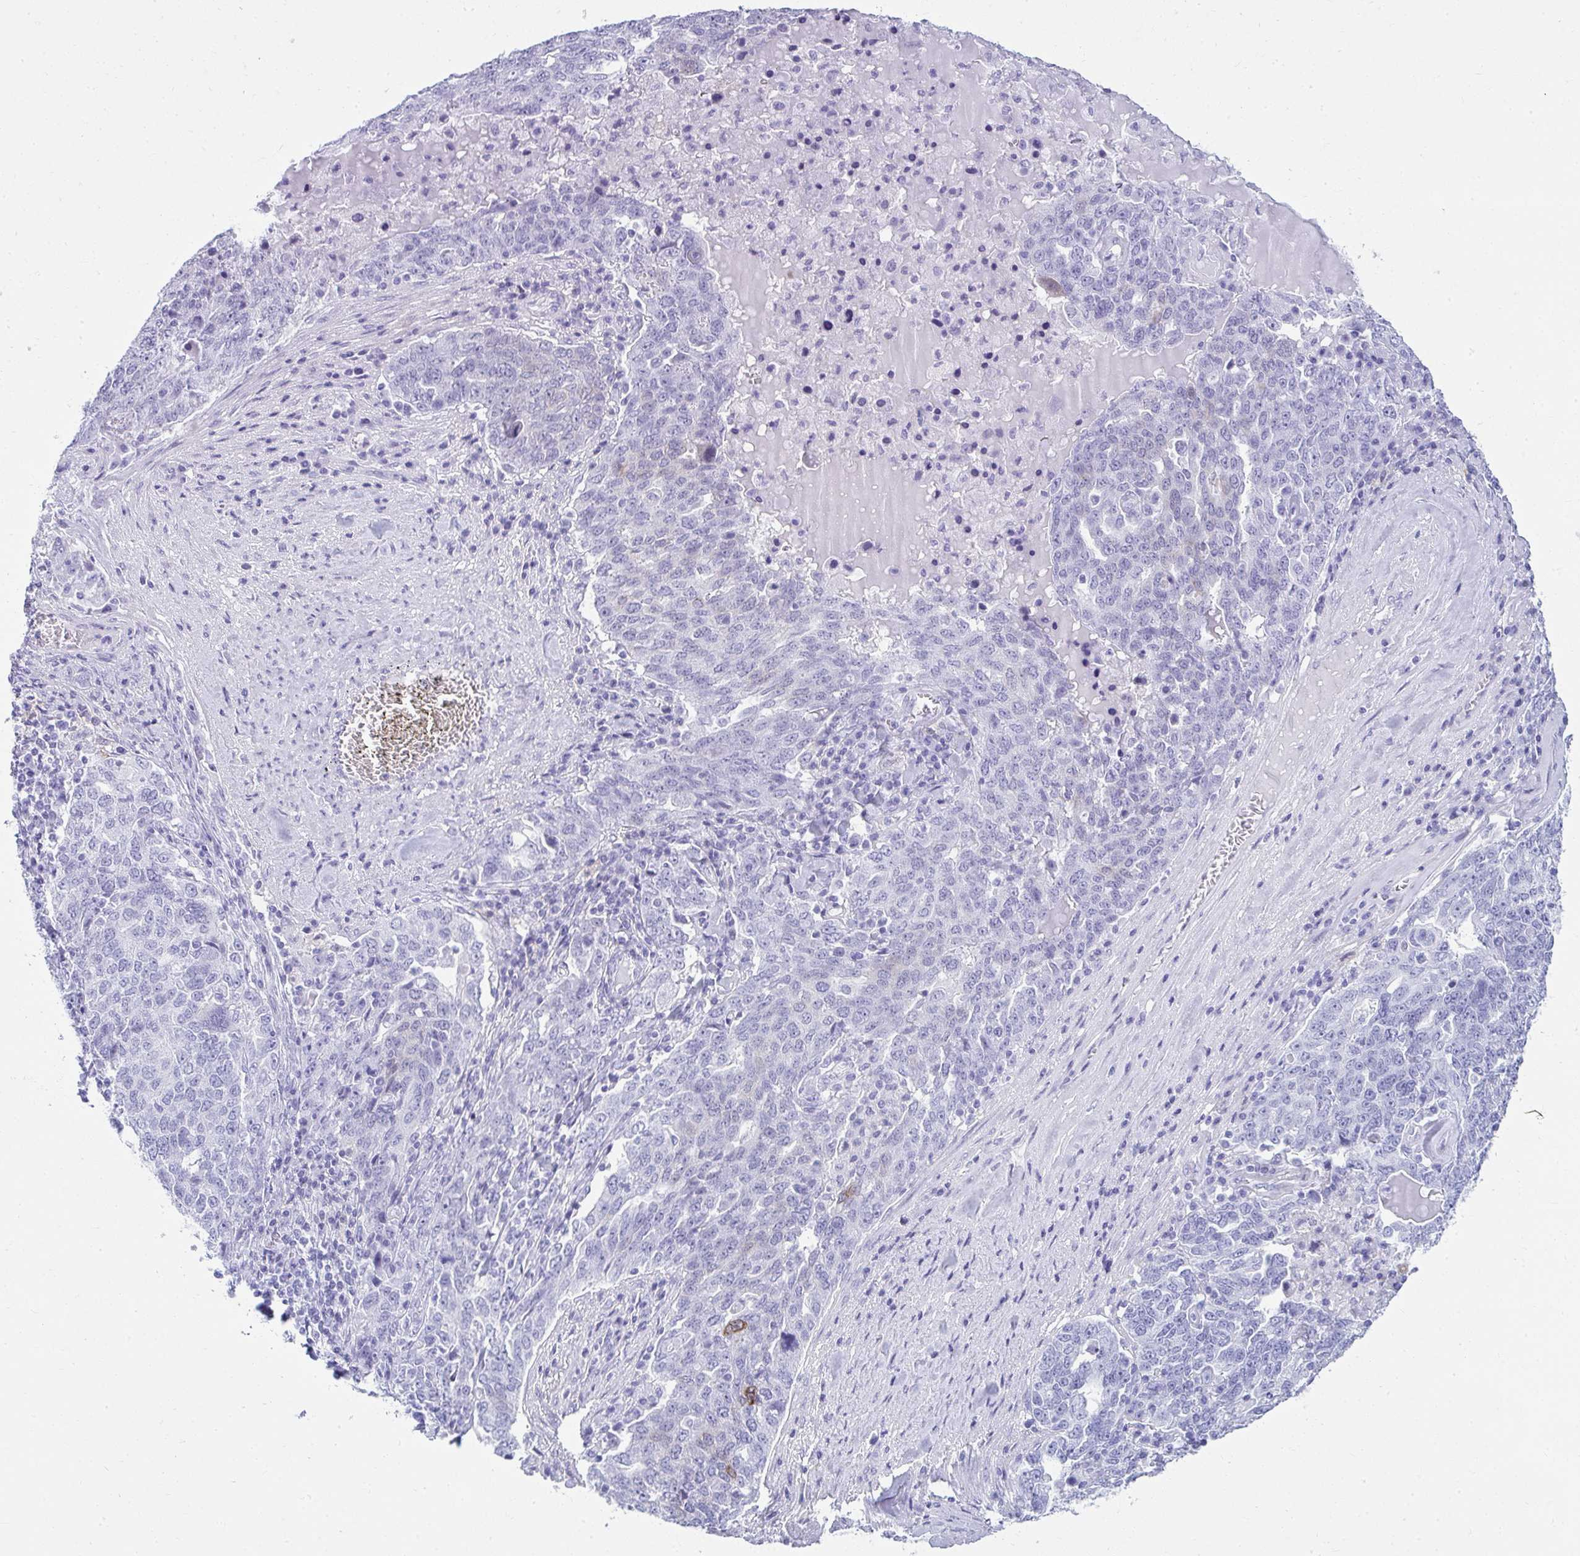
{"staining": {"intensity": "negative", "quantity": "none", "location": "none"}, "tissue": "ovarian cancer", "cell_type": "Tumor cells", "image_type": "cancer", "snomed": [{"axis": "morphology", "description": "Carcinoma, endometroid"}, {"axis": "topography", "description": "Ovary"}], "caption": "Ovarian endometroid carcinoma was stained to show a protein in brown. There is no significant expression in tumor cells. (Brightfield microscopy of DAB immunohistochemistry at high magnification).", "gene": "CLGN", "patient": {"sex": "female", "age": 62}}